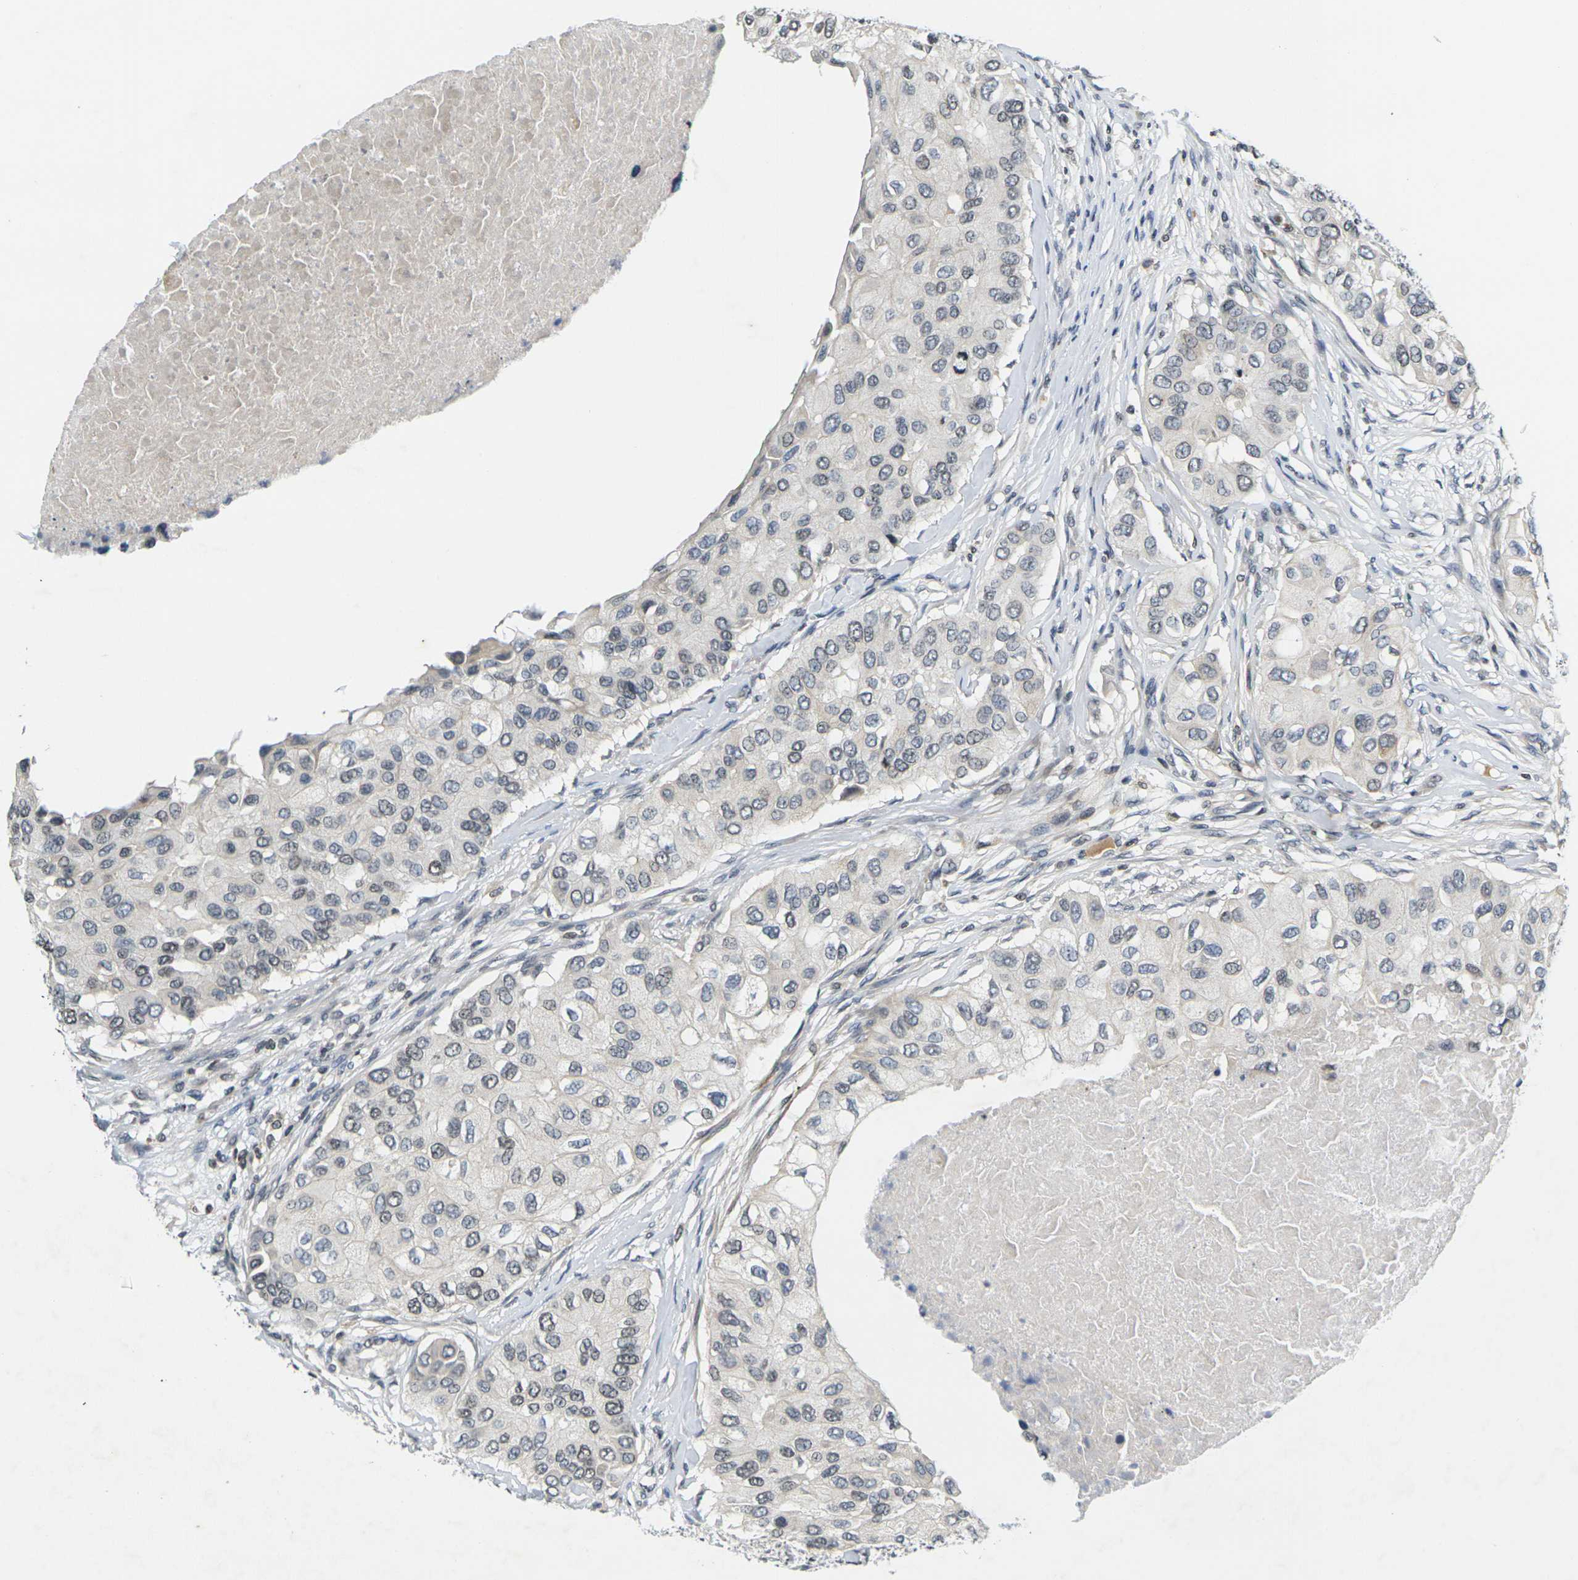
{"staining": {"intensity": "negative", "quantity": "none", "location": "none"}, "tissue": "breast cancer", "cell_type": "Tumor cells", "image_type": "cancer", "snomed": [{"axis": "morphology", "description": "Normal tissue, NOS"}, {"axis": "morphology", "description": "Duct carcinoma"}, {"axis": "topography", "description": "Breast"}], "caption": "The immunohistochemistry (IHC) image has no significant expression in tumor cells of breast intraductal carcinoma tissue.", "gene": "C1QC", "patient": {"sex": "female", "age": 49}}